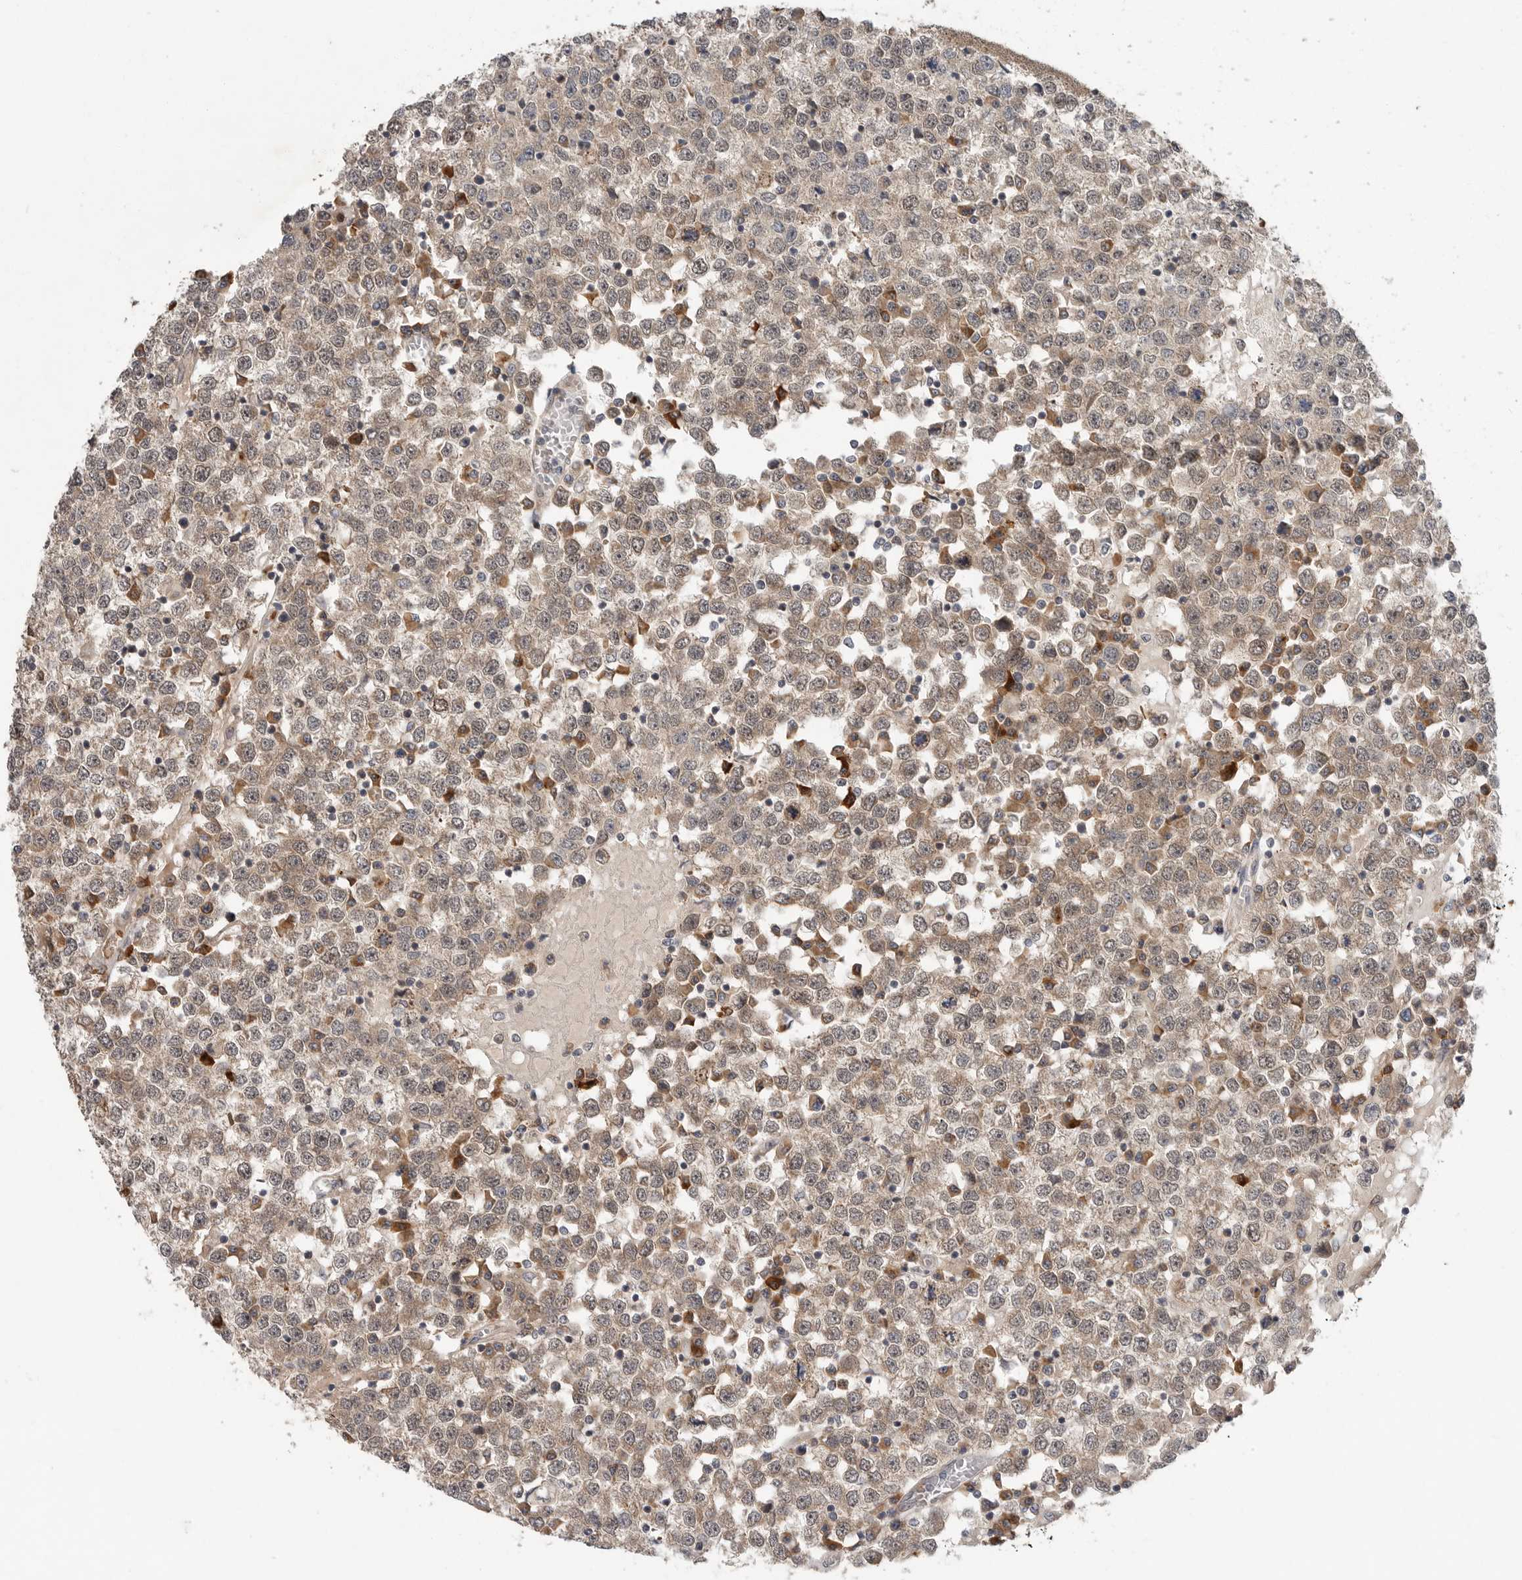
{"staining": {"intensity": "weak", "quantity": ">75%", "location": "cytoplasmic/membranous"}, "tissue": "testis cancer", "cell_type": "Tumor cells", "image_type": "cancer", "snomed": [{"axis": "morphology", "description": "Seminoma, NOS"}, {"axis": "topography", "description": "Testis"}], "caption": "IHC staining of seminoma (testis), which exhibits low levels of weak cytoplasmic/membranous staining in about >75% of tumor cells indicating weak cytoplasmic/membranous protein staining. The staining was performed using DAB (brown) for protein detection and nuclei were counterstained in hematoxylin (blue).", "gene": "OSBPL9", "patient": {"sex": "male", "age": 65}}